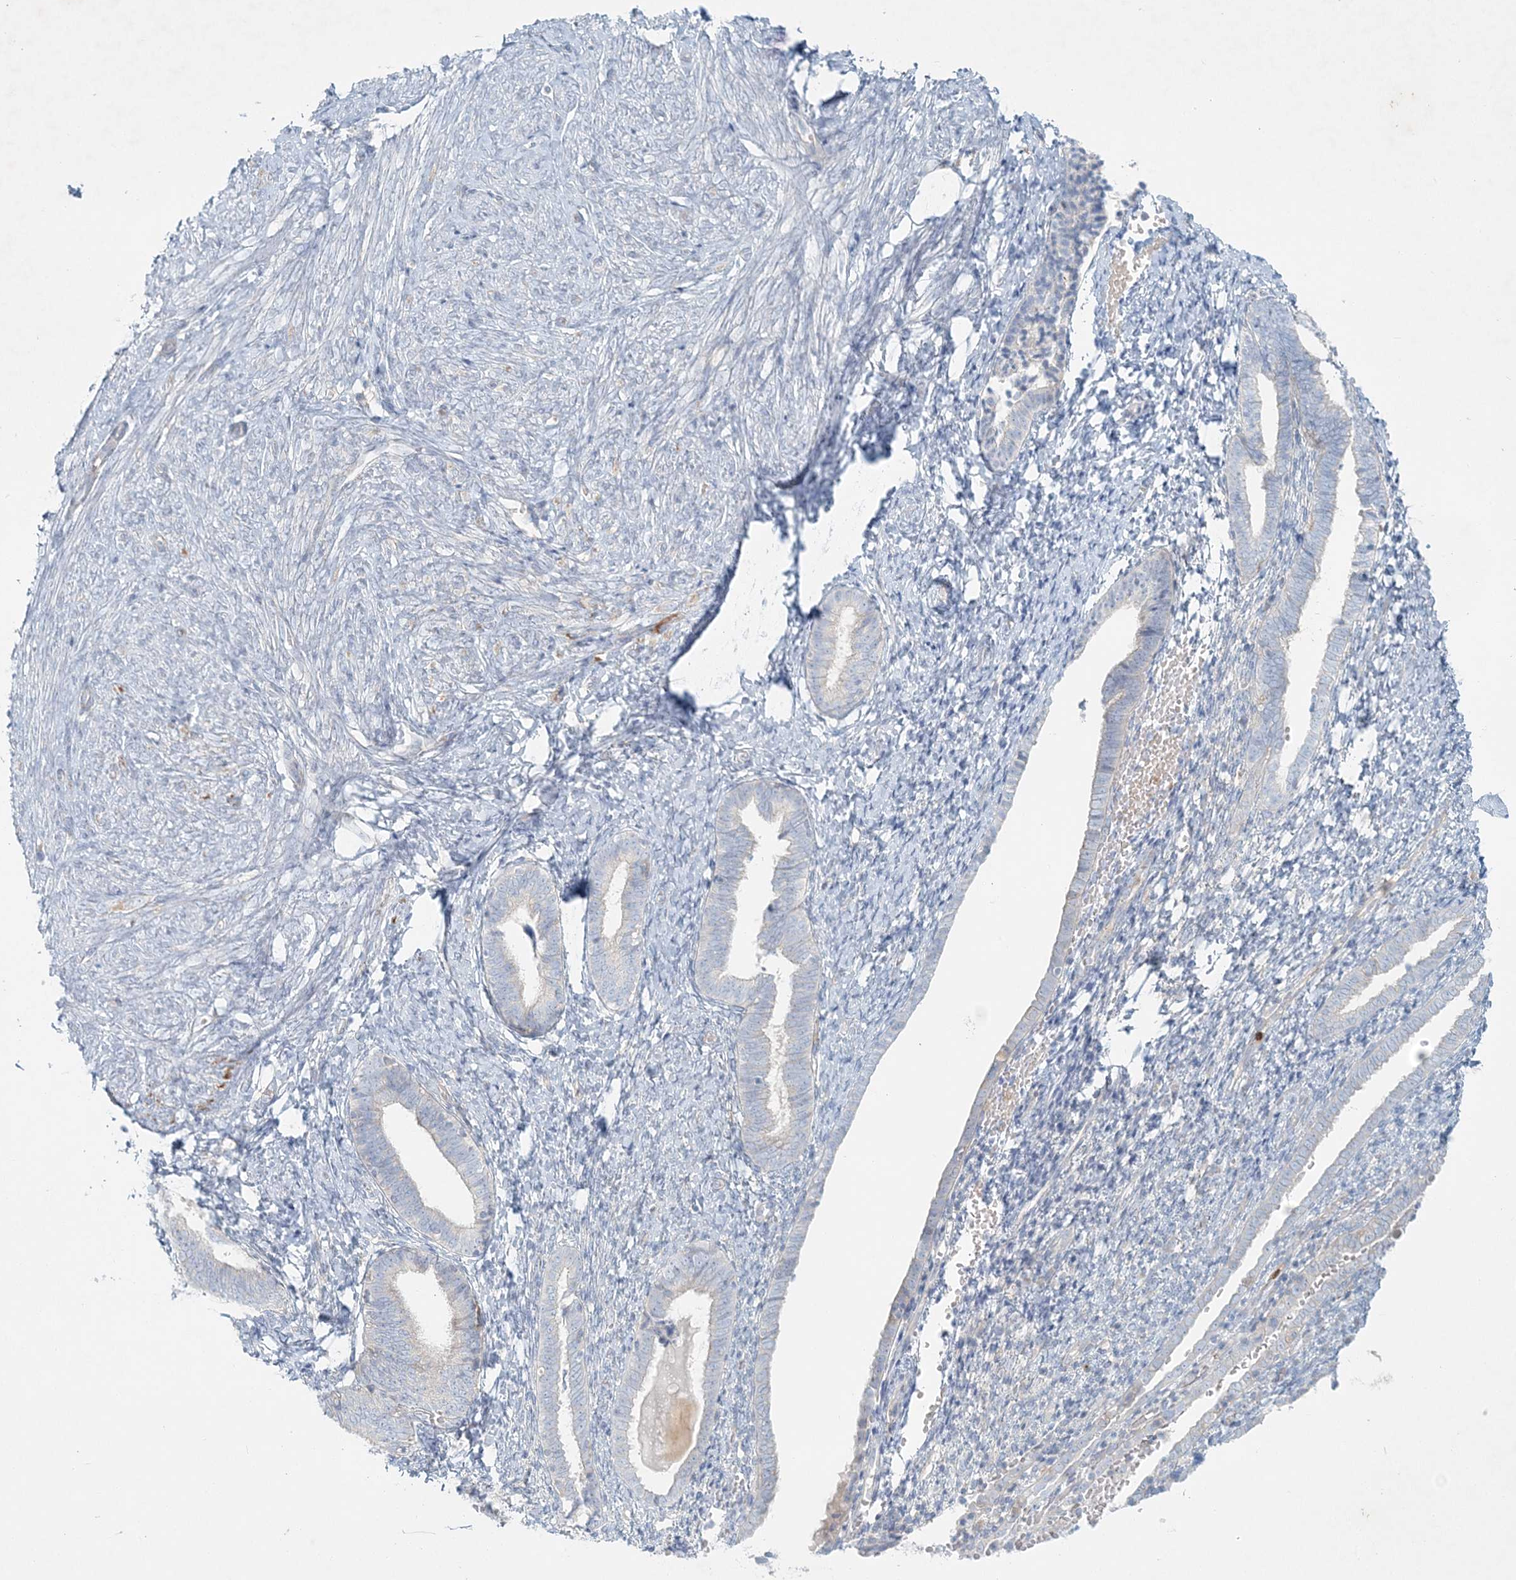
{"staining": {"intensity": "negative", "quantity": "none", "location": "none"}, "tissue": "endometrium", "cell_type": "Cells in endometrial stroma", "image_type": "normal", "snomed": [{"axis": "morphology", "description": "Normal tissue, NOS"}, {"axis": "topography", "description": "Endometrium"}], "caption": "The micrograph displays no significant positivity in cells in endometrial stroma of endometrium.", "gene": "STK11IP", "patient": {"sex": "female", "age": 72}}